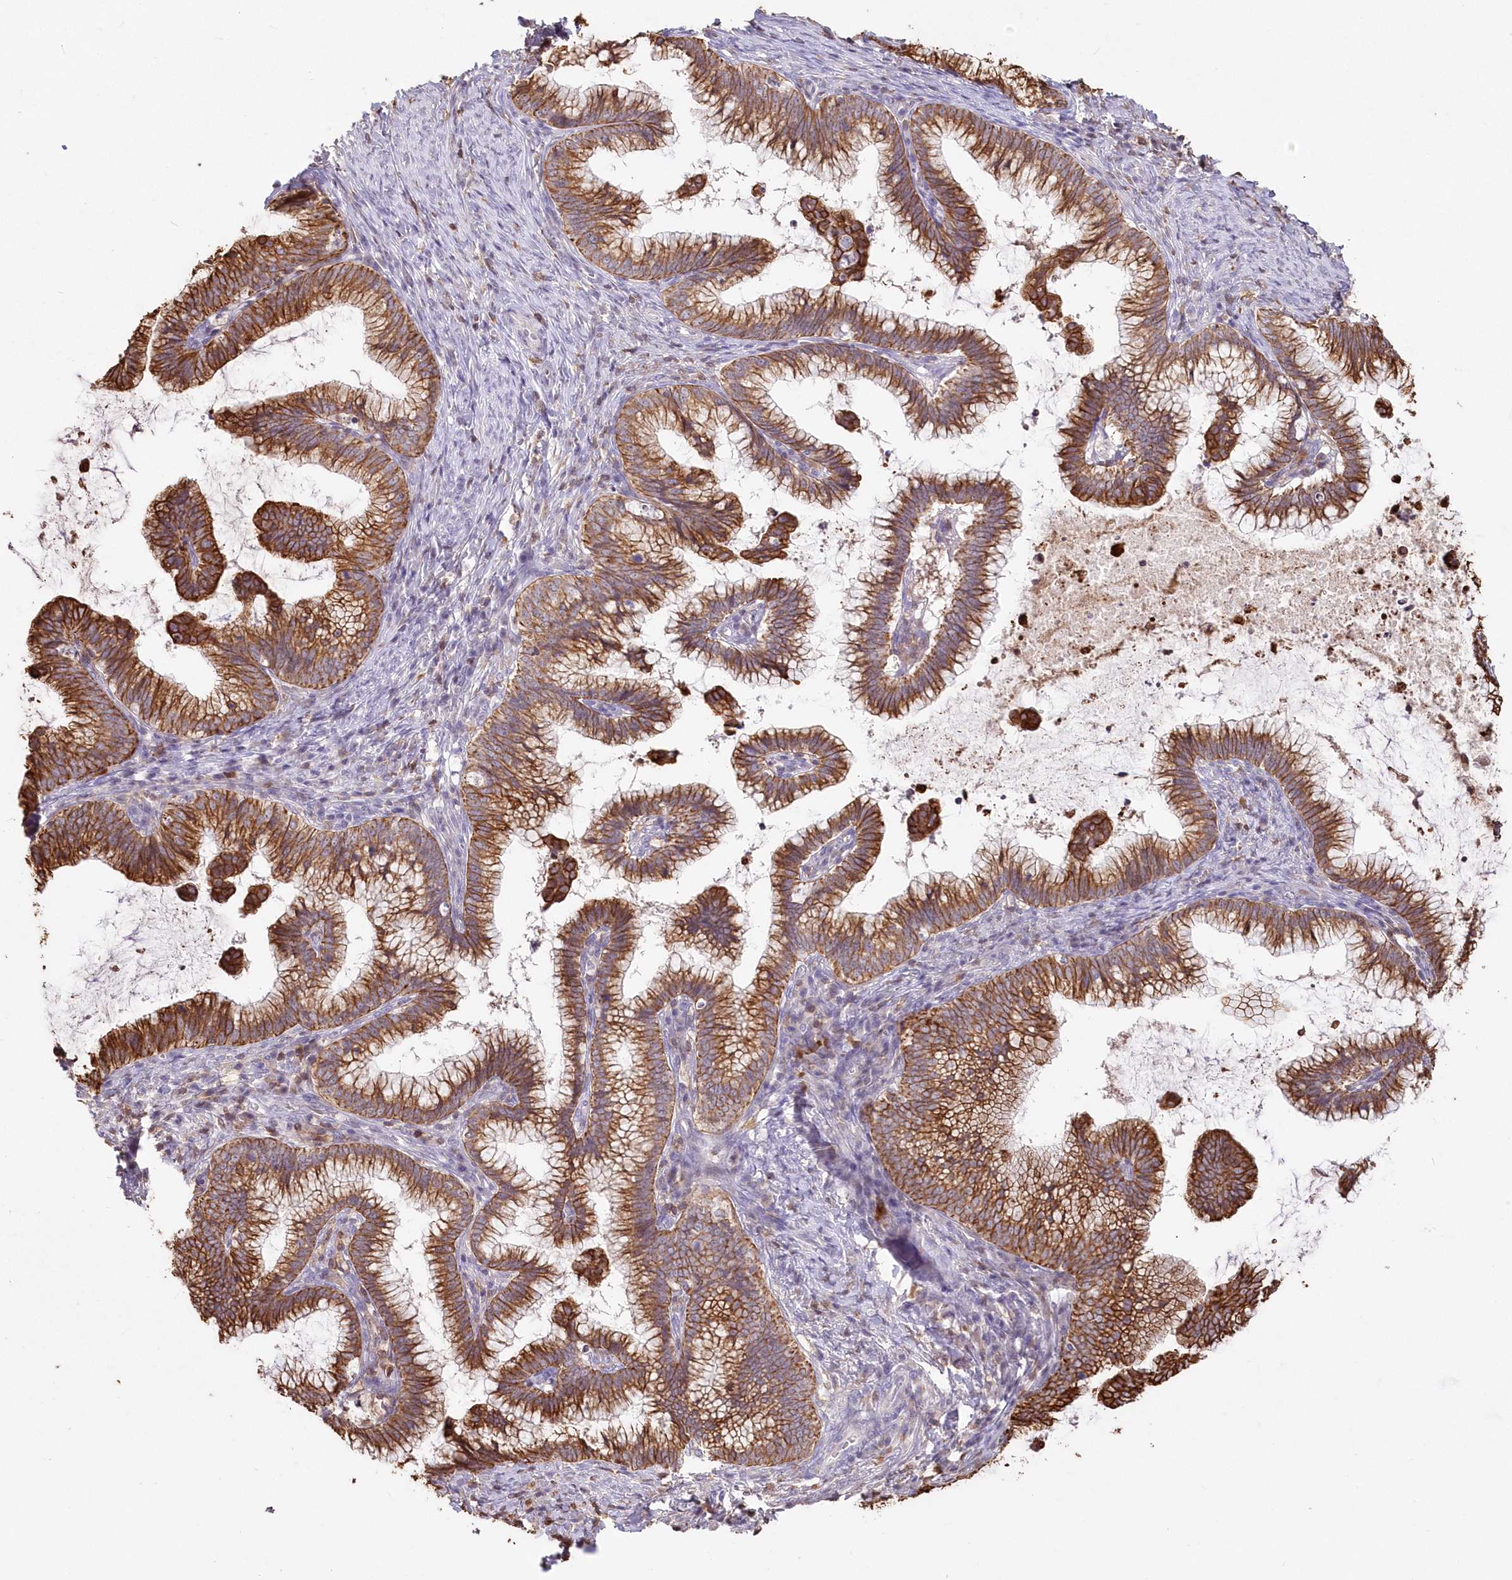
{"staining": {"intensity": "moderate", "quantity": ">75%", "location": "cytoplasmic/membranous"}, "tissue": "cervical cancer", "cell_type": "Tumor cells", "image_type": "cancer", "snomed": [{"axis": "morphology", "description": "Adenocarcinoma, NOS"}, {"axis": "topography", "description": "Cervix"}], "caption": "An image of human cervical cancer (adenocarcinoma) stained for a protein exhibits moderate cytoplasmic/membranous brown staining in tumor cells. The staining was performed using DAB (3,3'-diaminobenzidine) to visualize the protein expression in brown, while the nuclei were stained in blue with hematoxylin (Magnification: 20x).", "gene": "SNED1", "patient": {"sex": "female", "age": 36}}